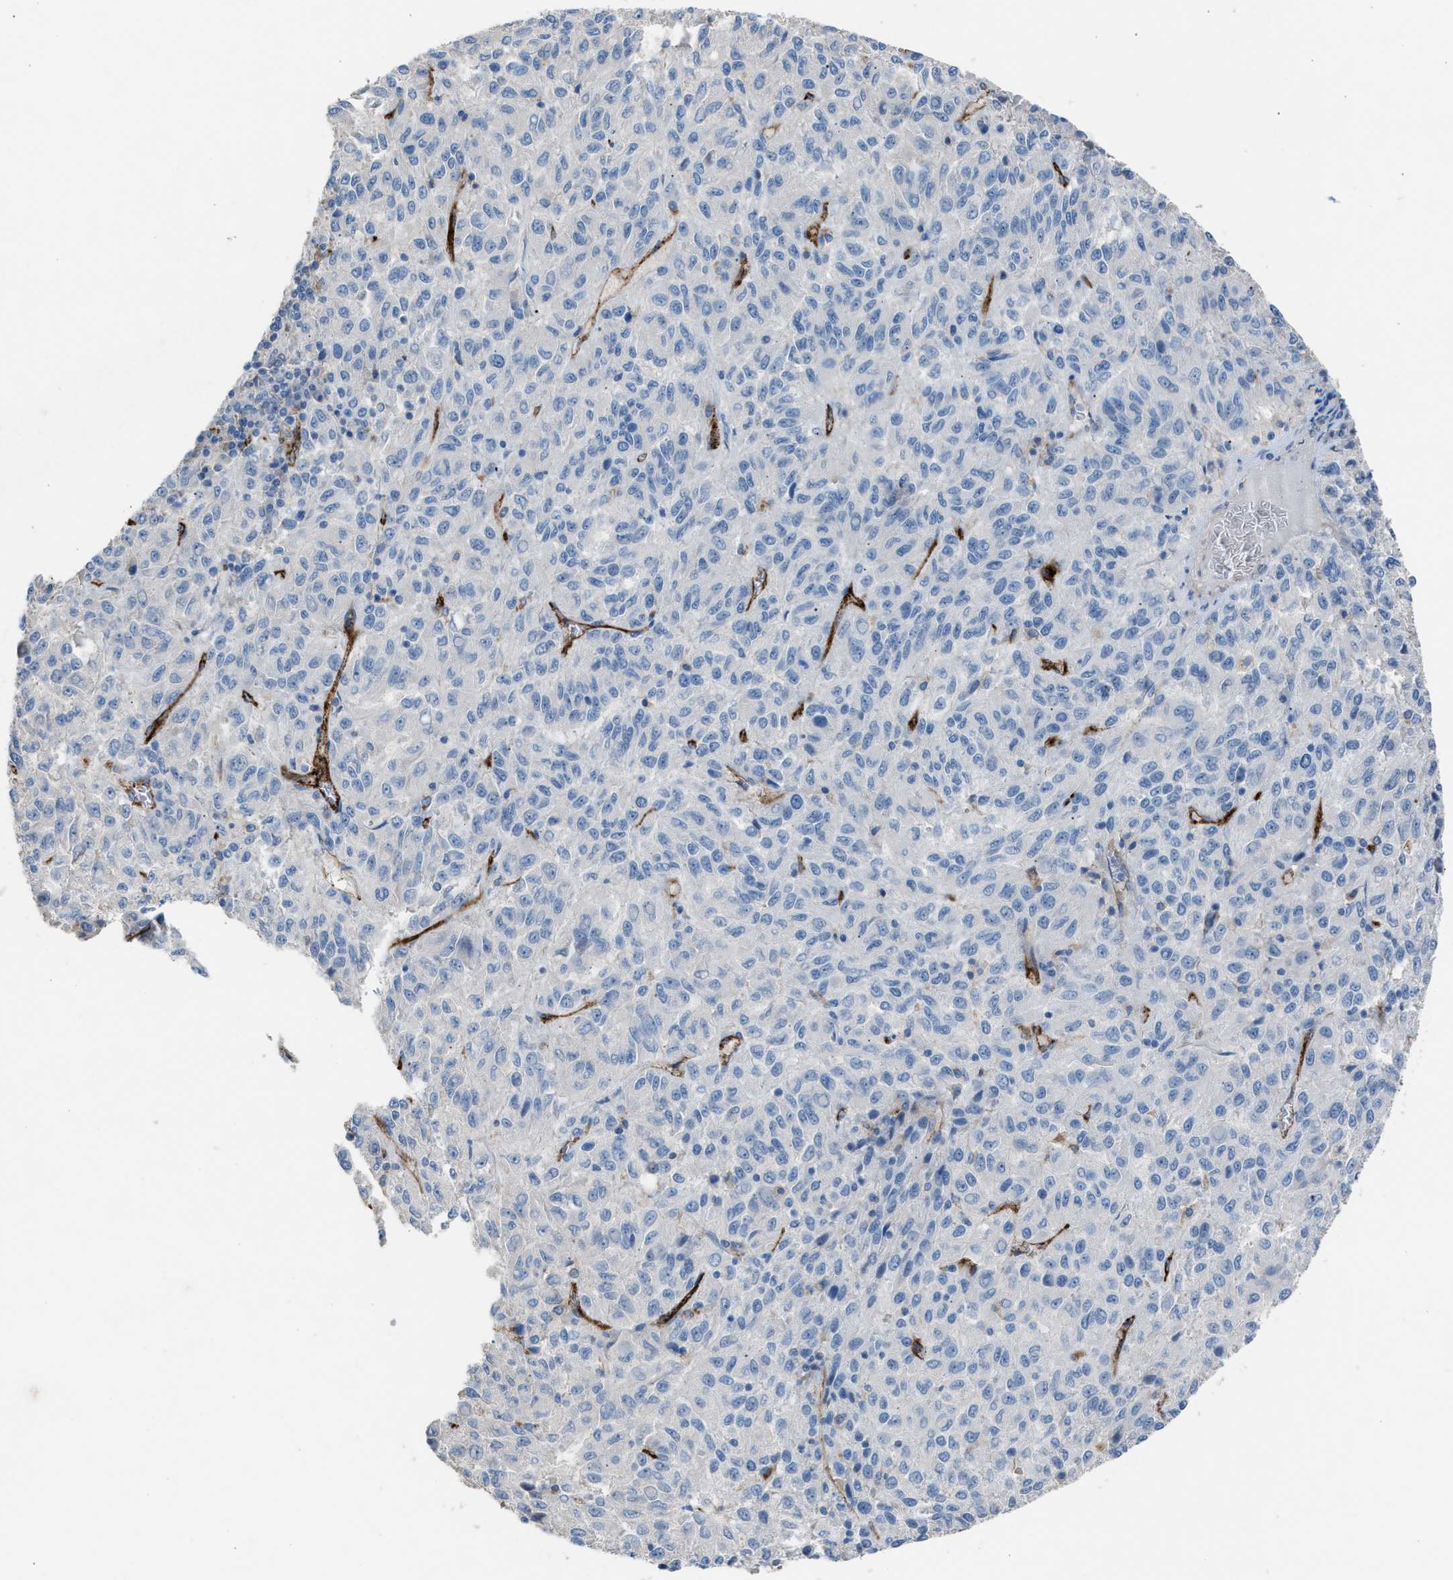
{"staining": {"intensity": "negative", "quantity": "none", "location": "none"}, "tissue": "melanoma", "cell_type": "Tumor cells", "image_type": "cancer", "snomed": [{"axis": "morphology", "description": "Malignant melanoma, Metastatic site"}, {"axis": "topography", "description": "Lung"}], "caption": "Tumor cells are negative for protein expression in human malignant melanoma (metastatic site).", "gene": "DYSF", "patient": {"sex": "male", "age": 64}}